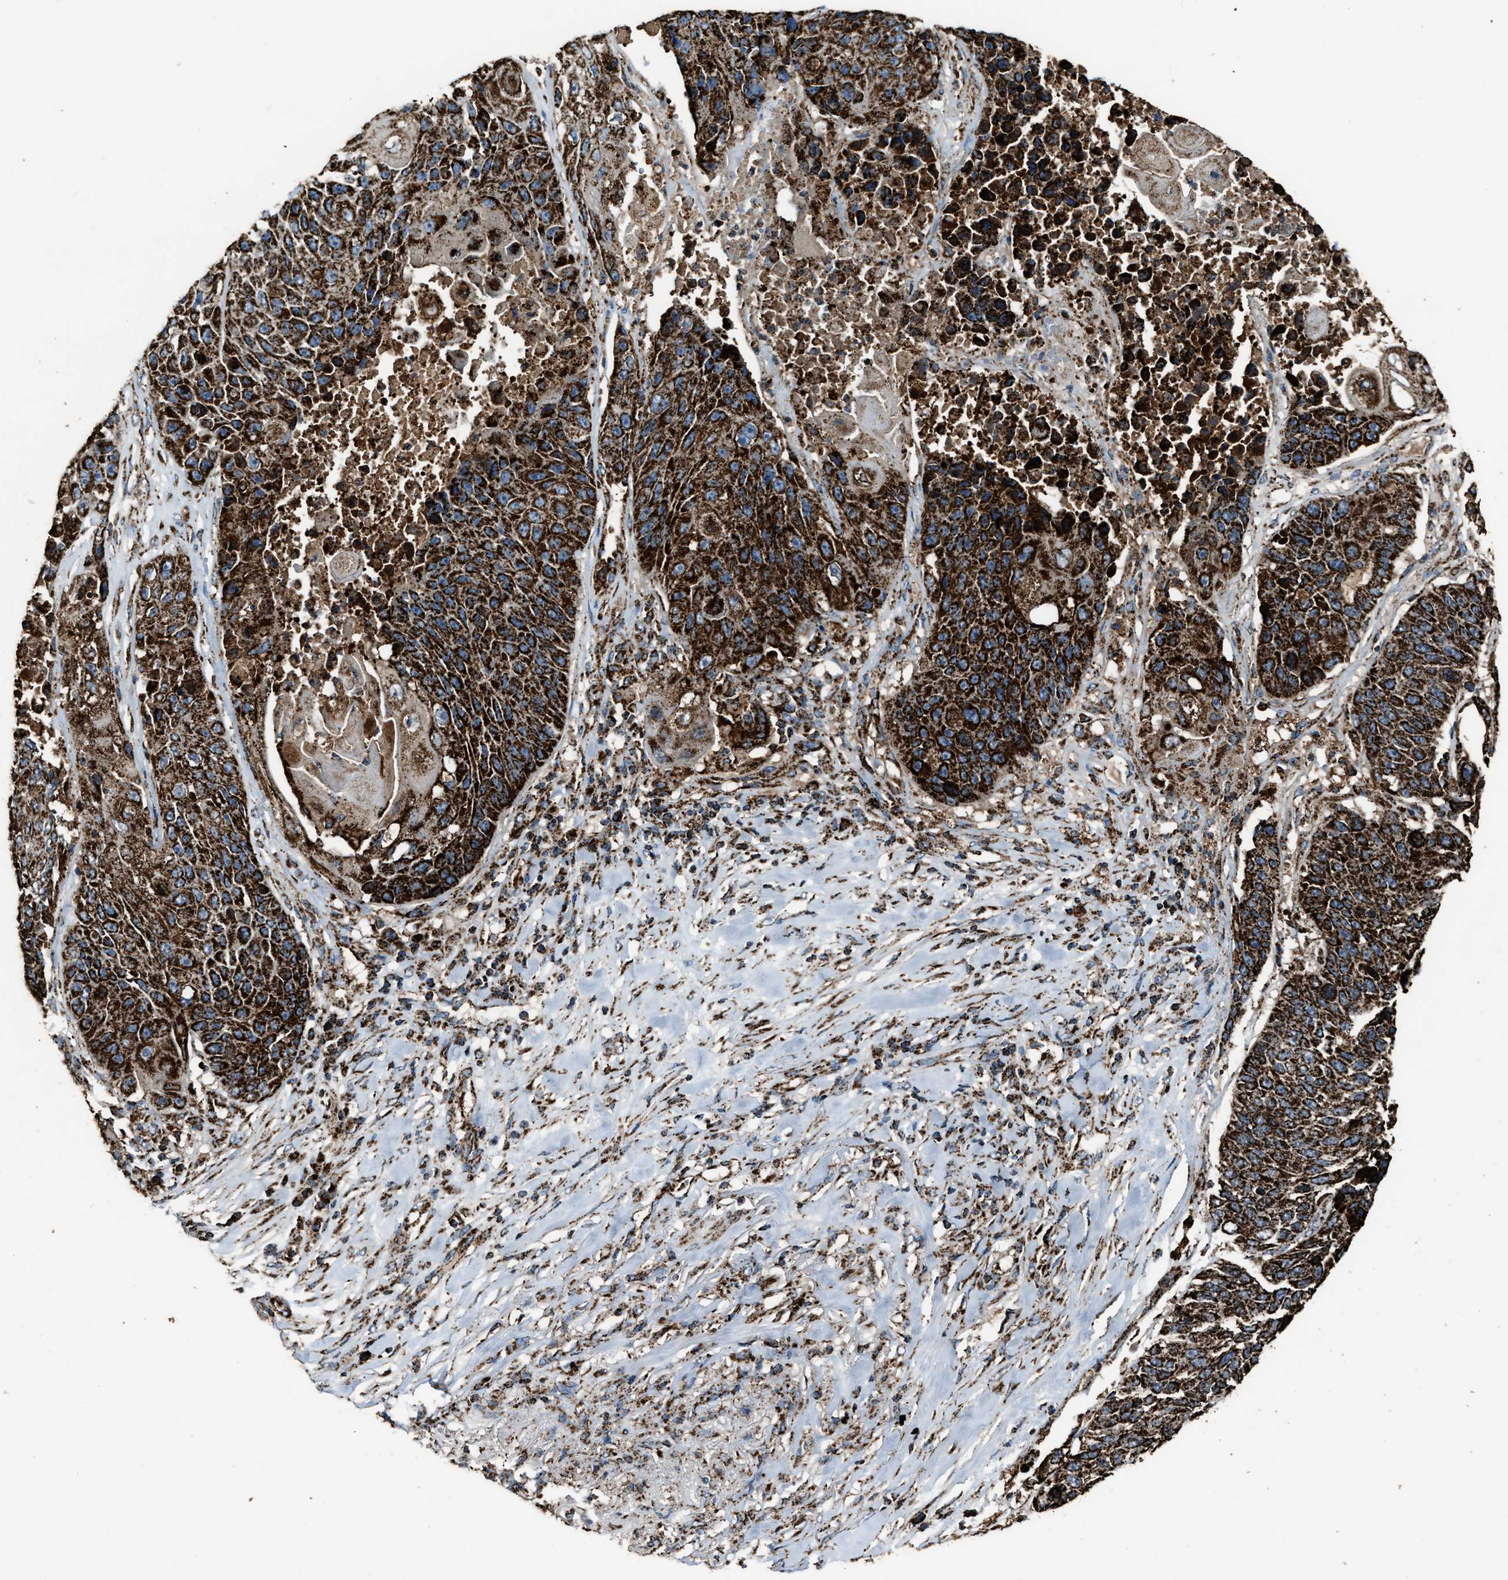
{"staining": {"intensity": "strong", "quantity": ">75%", "location": "cytoplasmic/membranous"}, "tissue": "lung cancer", "cell_type": "Tumor cells", "image_type": "cancer", "snomed": [{"axis": "morphology", "description": "Squamous cell carcinoma, NOS"}, {"axis": "topography", "description": "Lung"}], "caption": "Human lung cancer stained with a protein marker reveals strong staining in tumor cells.", "gene": "MDH2", "patient": {"sex": "male", "age": 61}}